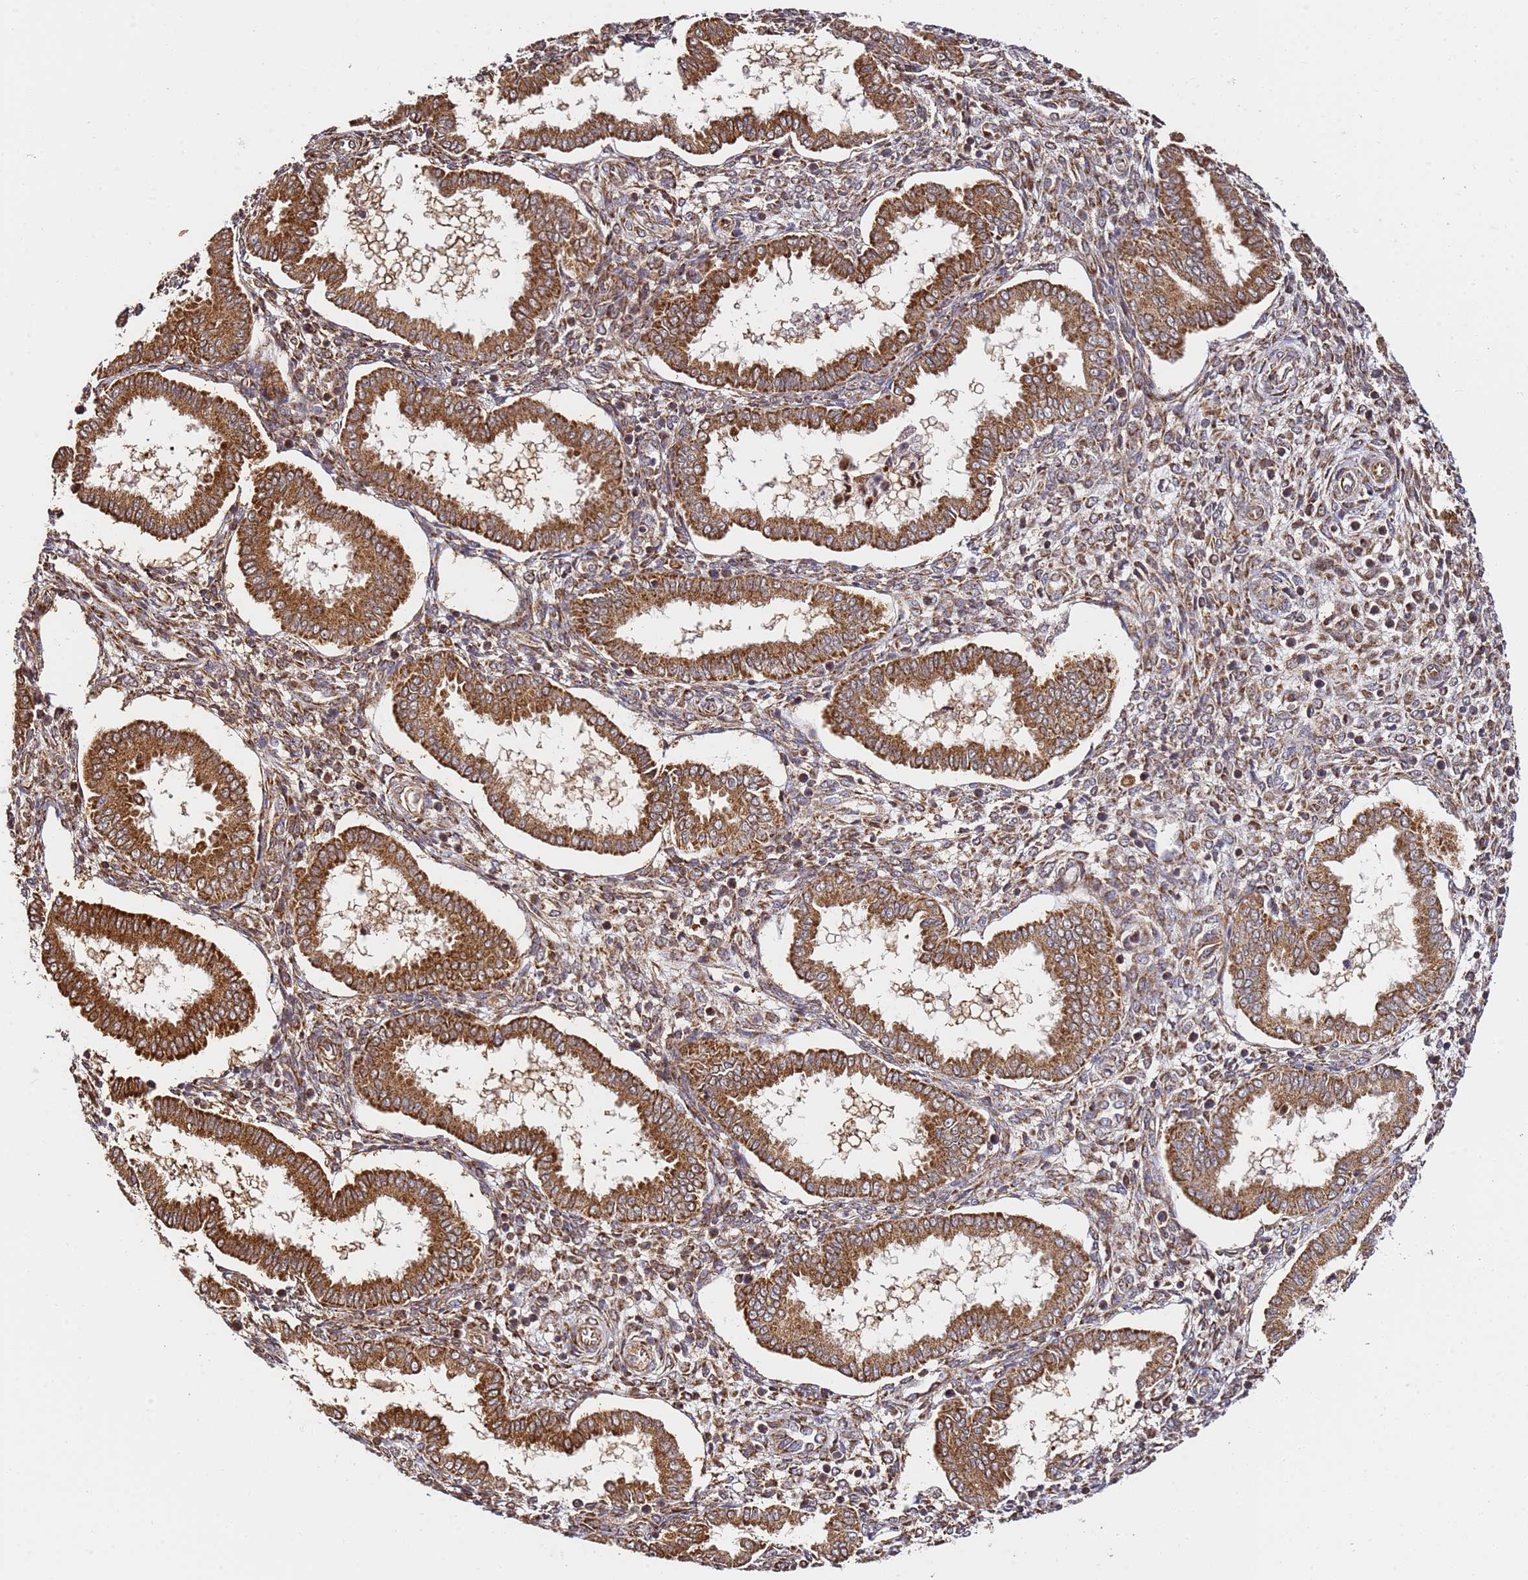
{"staining": {"intensity": "moderate", "quantity": ">75%", "location": "cytoplasmic/membranous"}, "tissue": "endometrium", "cell_type": "Cells in endometrial stroma", "image_type": "normal", "snomed": [{"axis": "morphology", "description": "Normal tissue, NOS"}, {"axis": "topography", "description": "Endometrium"}], "caption": "Protein staining of benign endometrium reveals moderate cytoplasmic/membranous staining in approximately >75% of cells in endometrial stroma. The staining was performed using DAB, with brown indicating positive protein expression. Nuclei are stained blue with hematoxylin.", "gene": "SMOX", "patient": {"sex": "female", "age": 24}}